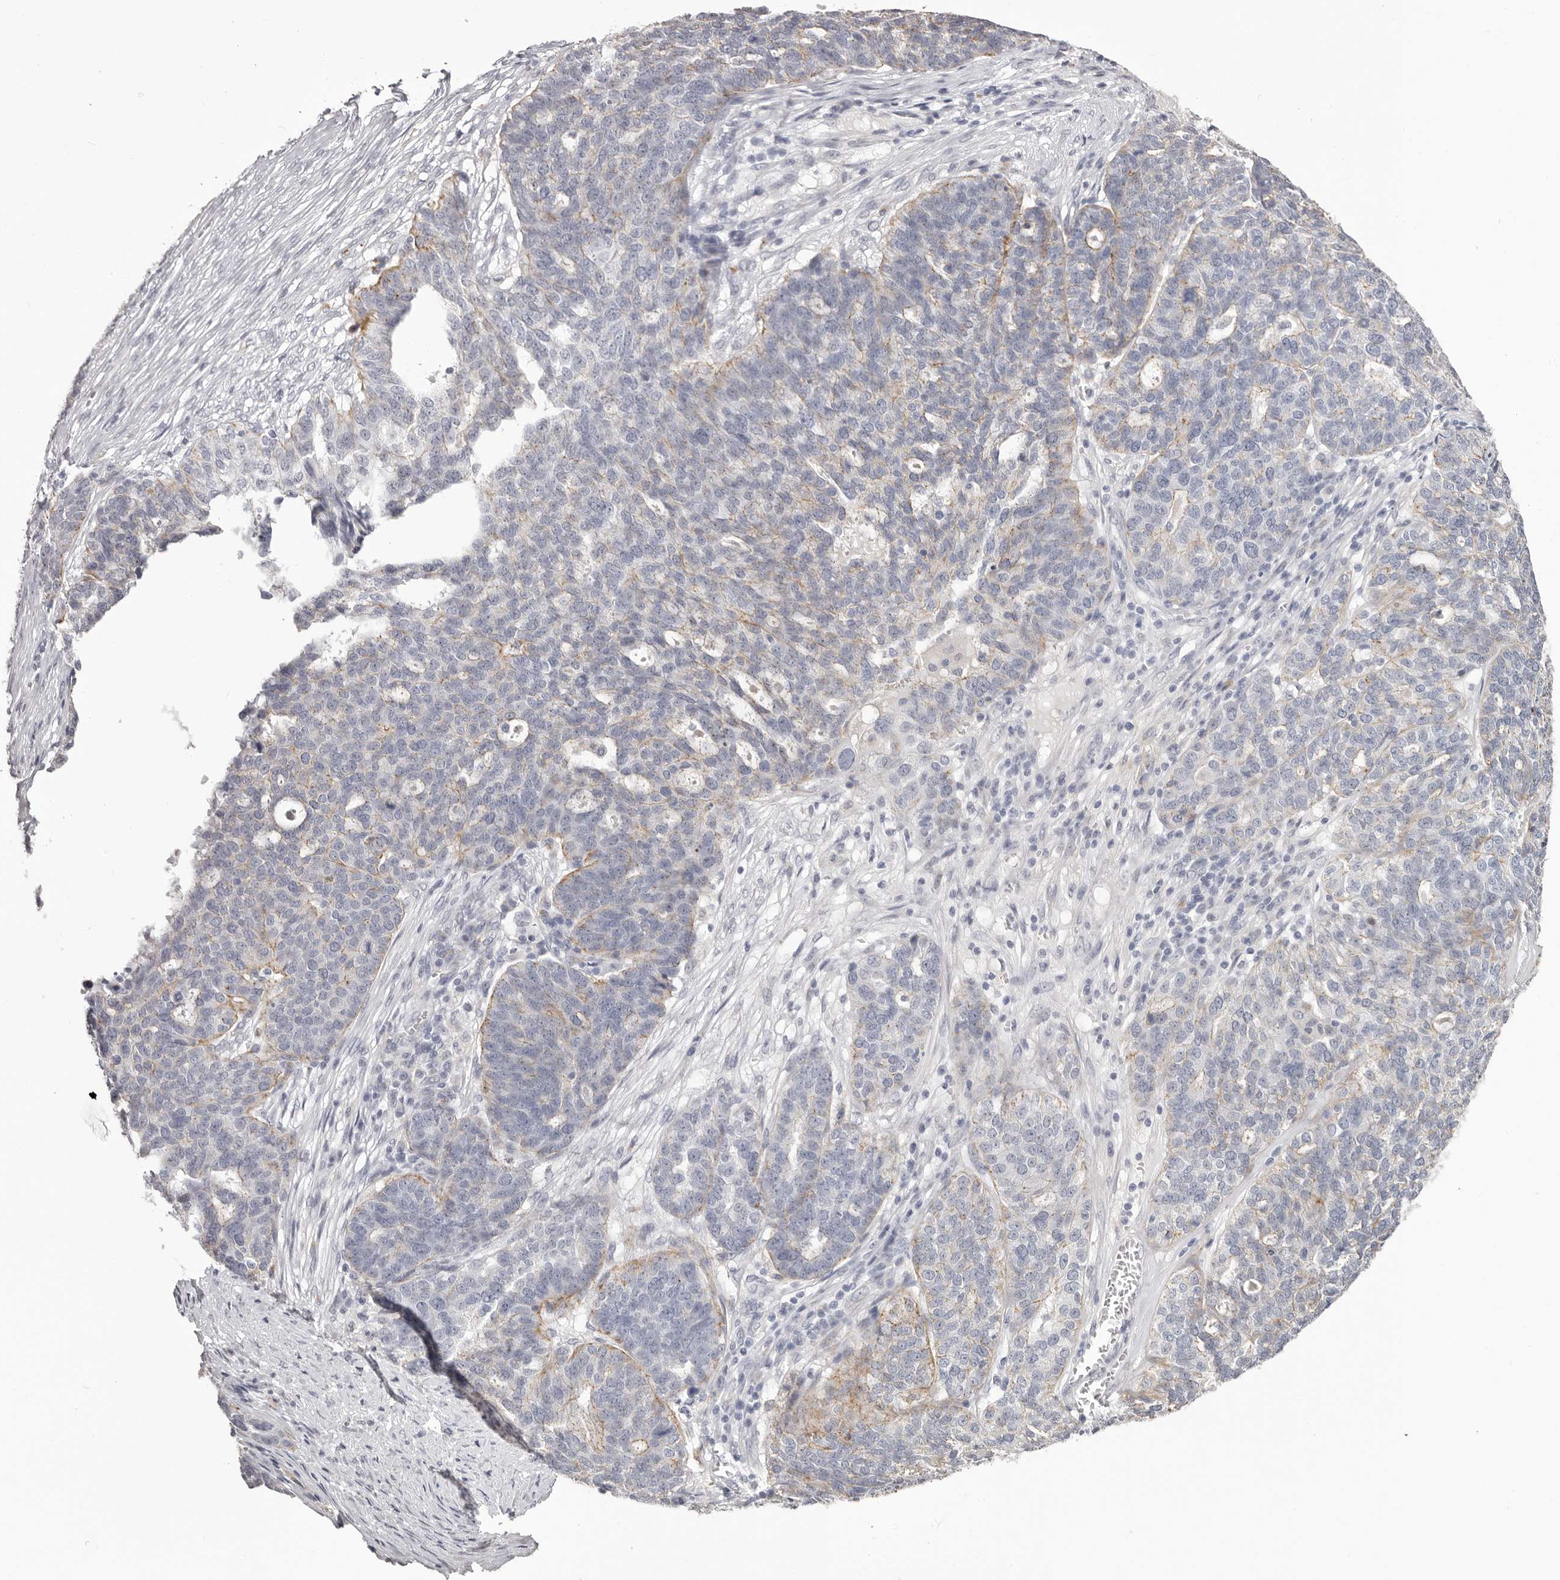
{"staining": {"intensity": "weak", "quantity": "25%-75%", "location": "cytoplasmic/membranous"}, "tissue": "ovarian cancer", "cell_type": "Tumor cells", "image_type": "cancer", "snomed": [{"axis": "morphology", "description": "Cystadenocarcinoma, serous, NOS"}, {"axis": "topography", "description": "Ovary"}], "caption": "This photomicrograph reveals ovarian serous cystadenocarcinoma stained with IHC to label a protein in brown. The cytoplasmic/membranous of tumor cells show weak positivity for the protein. Nuclei are counter-stained blue.", "gene": "PCDHB6", "patient": {"sex": "female", "age": 59}}